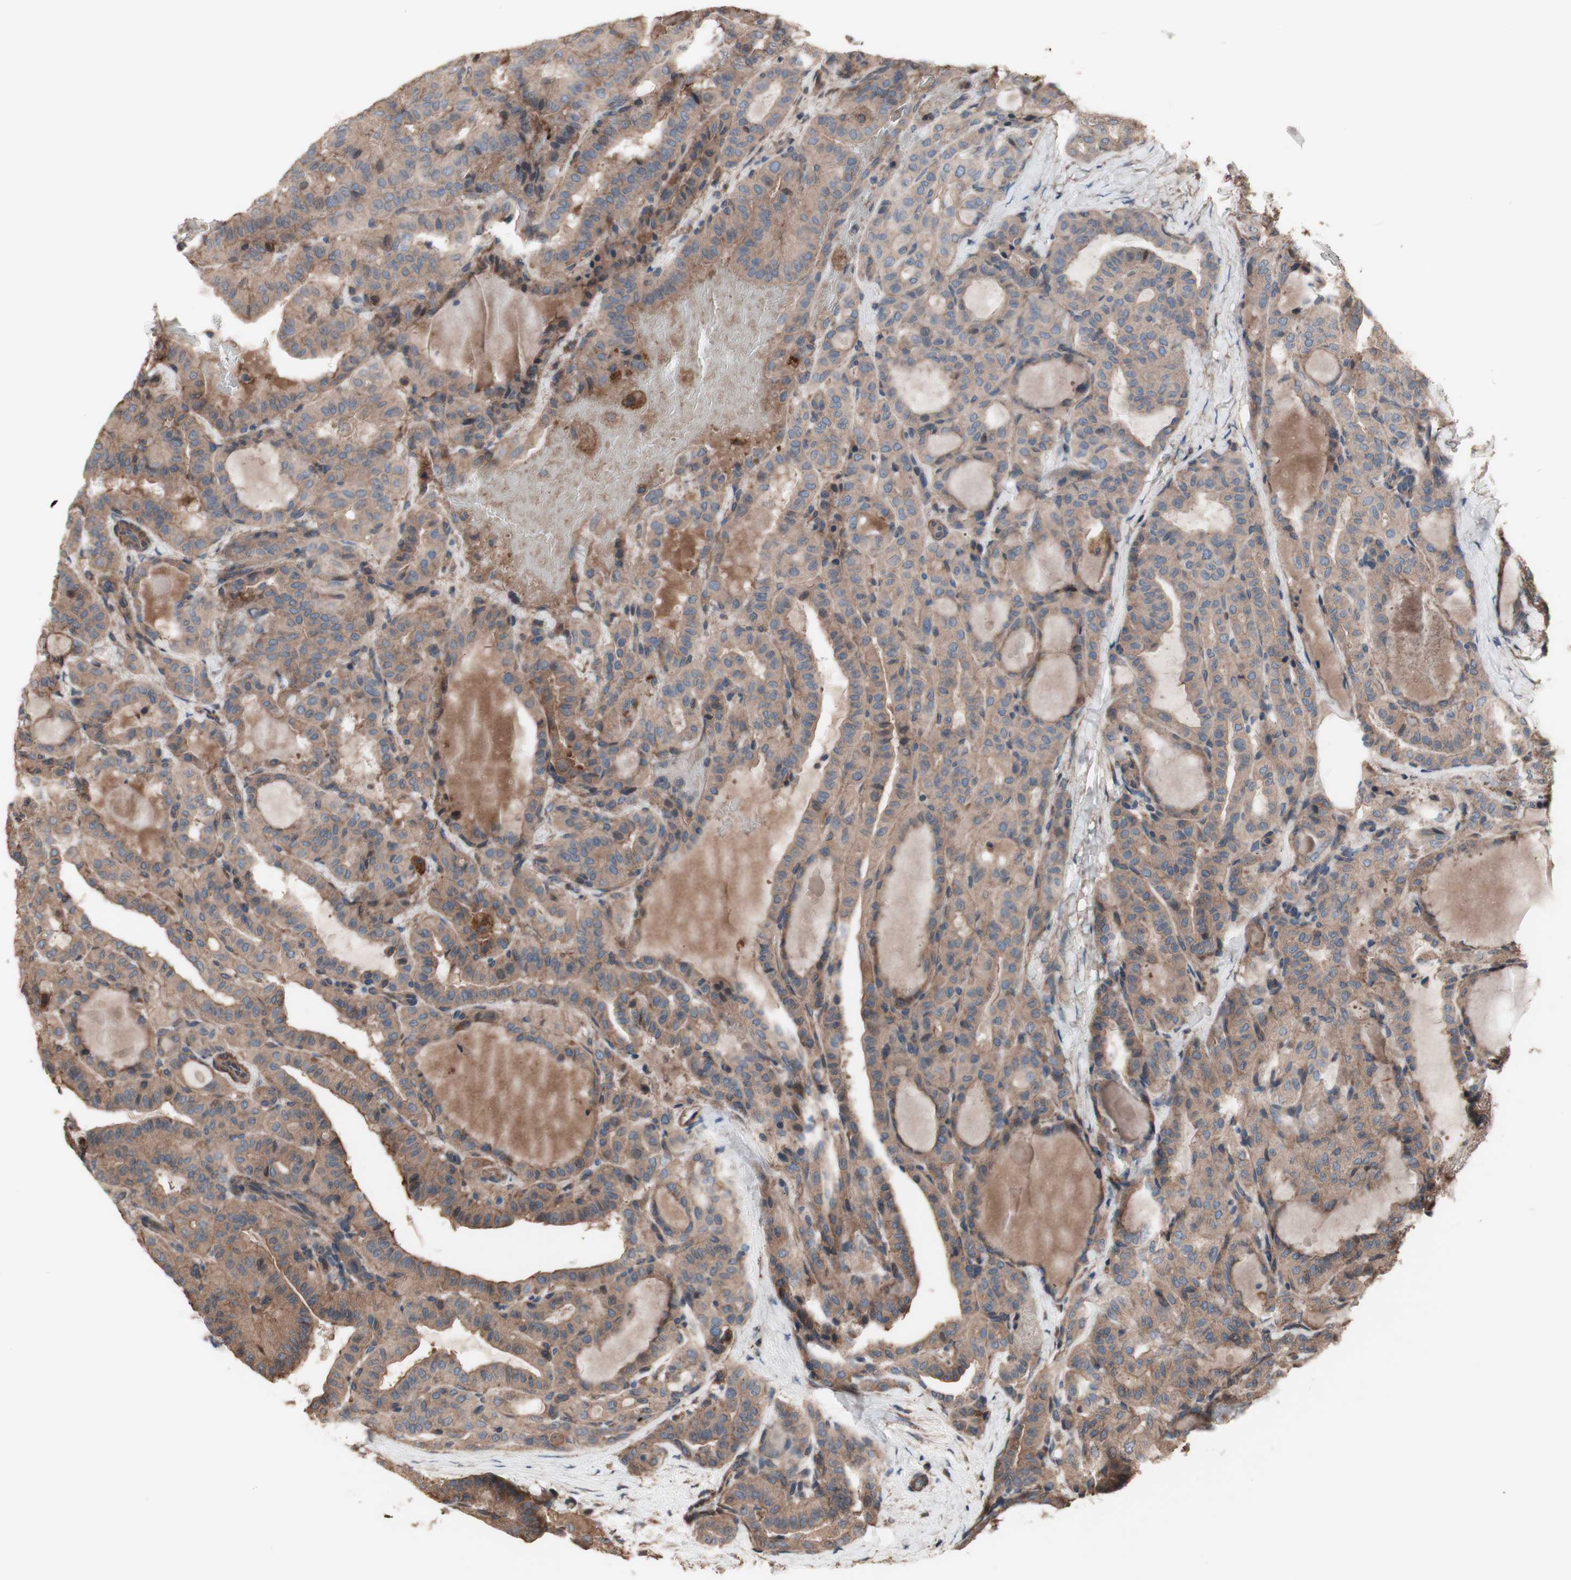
{"staining": {"intensity": "moderate", "quantity": ">75%", "location": "cytoplasmic/membranous"}, "tissue": "thyroid cancer", "cell_type": "Tumor cells", "image_type": "cancer", "snomed": [{"axis": "morphology", "description": "Papillary adenocarcinoma, NOS"}, {"axis": "topography", "description": "Thyroid gland"}], "caption": "Human papillary adenocarcinoma (thyroid) stained with a protein marker reveals moderate staining in tumor cells.", "gene": "COPB1", "patient": {"sex": "male", "age": 77}}